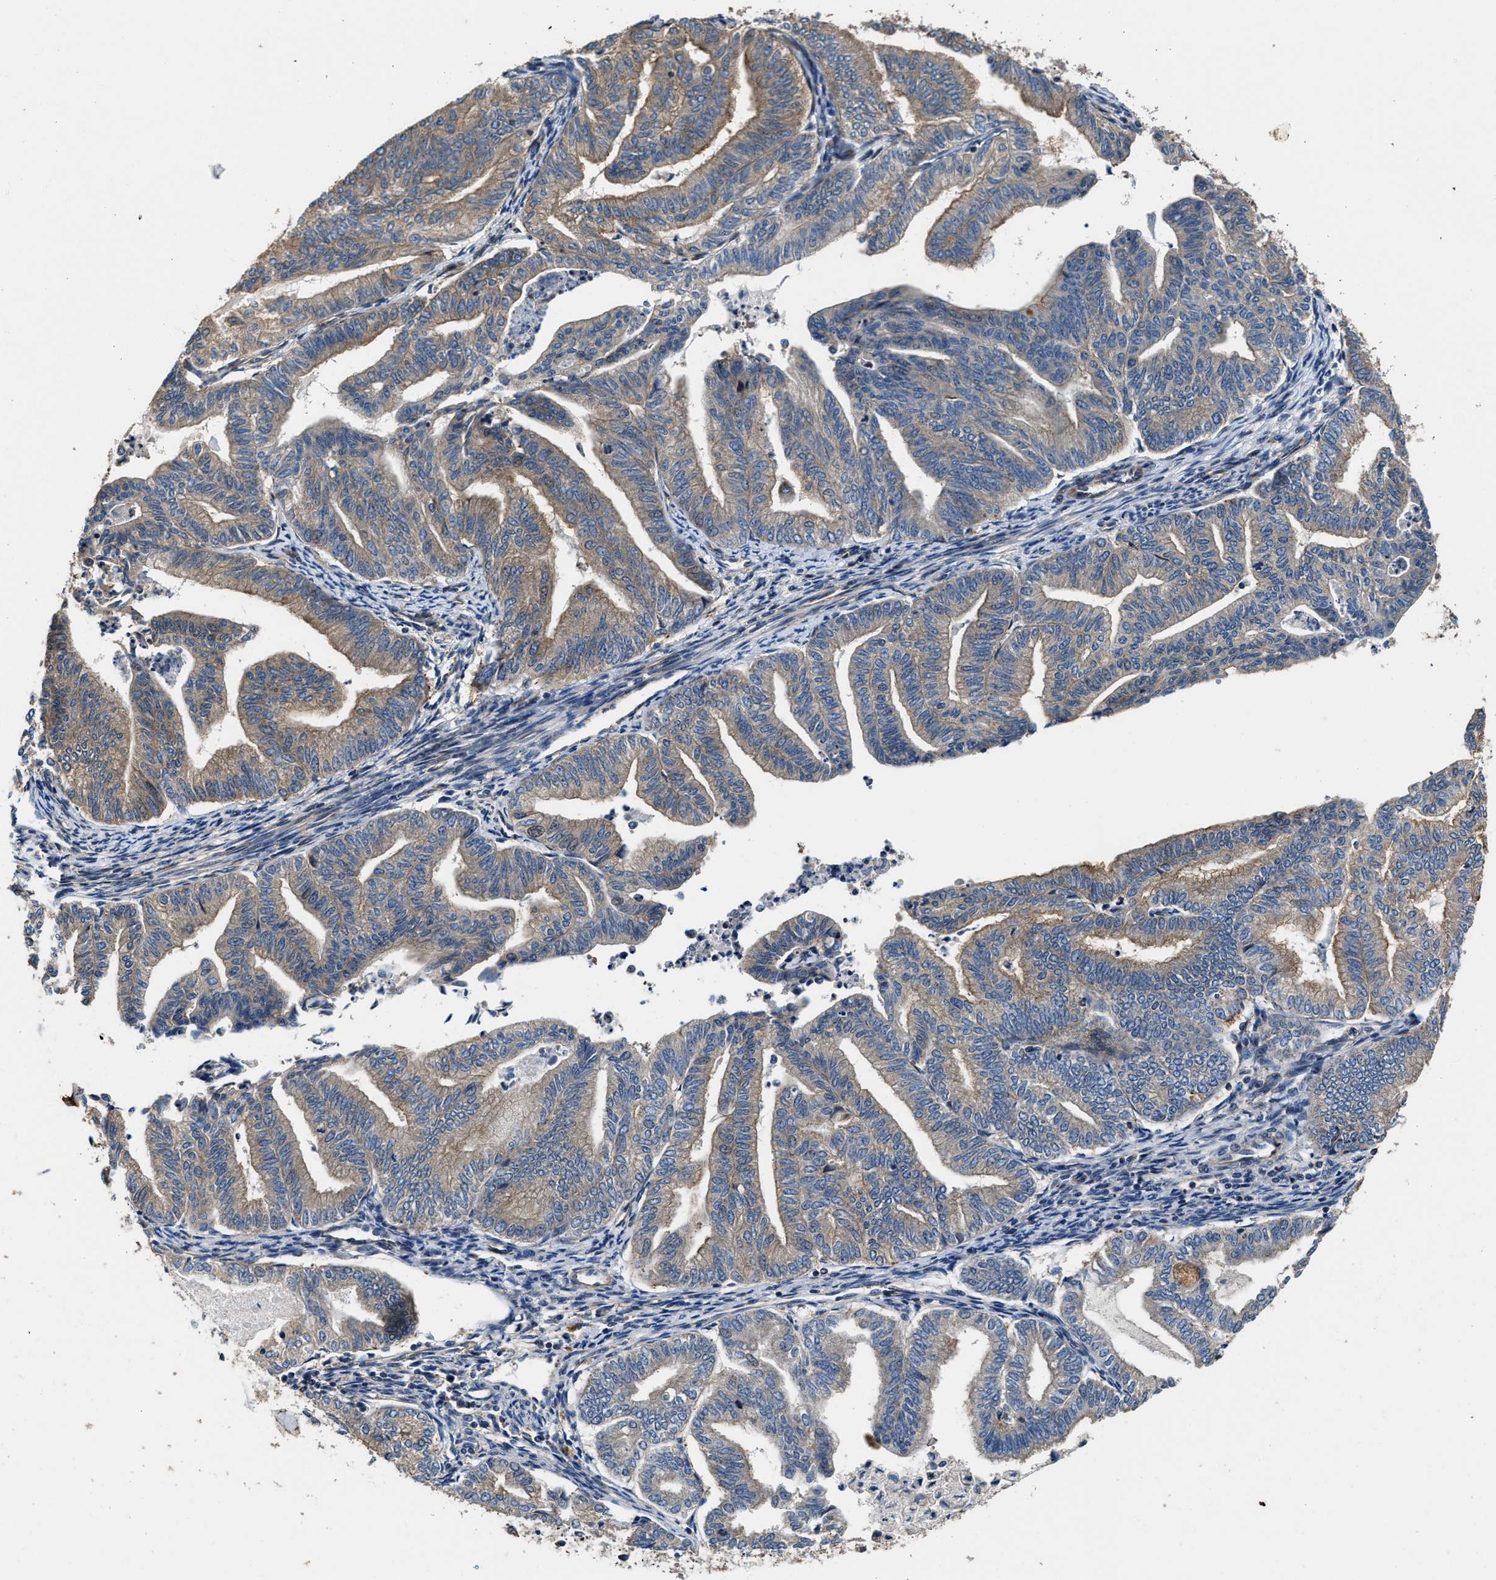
{"staining": {"intensity": "weak", "quantity": ">75%", "location": "cytoplasmic/membranous"}, "tissue": "endometrial cancer", "cell_type": "Tumor cells", "image_type": "cancer", "snomed": [{"axis": "morphology", "description": "Adenocarcinoma, NOS"}, {"axis": "topography", "description": "Endometrium"}], "caption": "Immunohistochemistry (DAB) staining of human adenocarcinoma (endometrial) demonstrates weak cytoplasmic/membranous protein positivity in about >75% of tumor cells.", "gene": "PTAR1", "patient": {"sex": "female", "age": 79}}